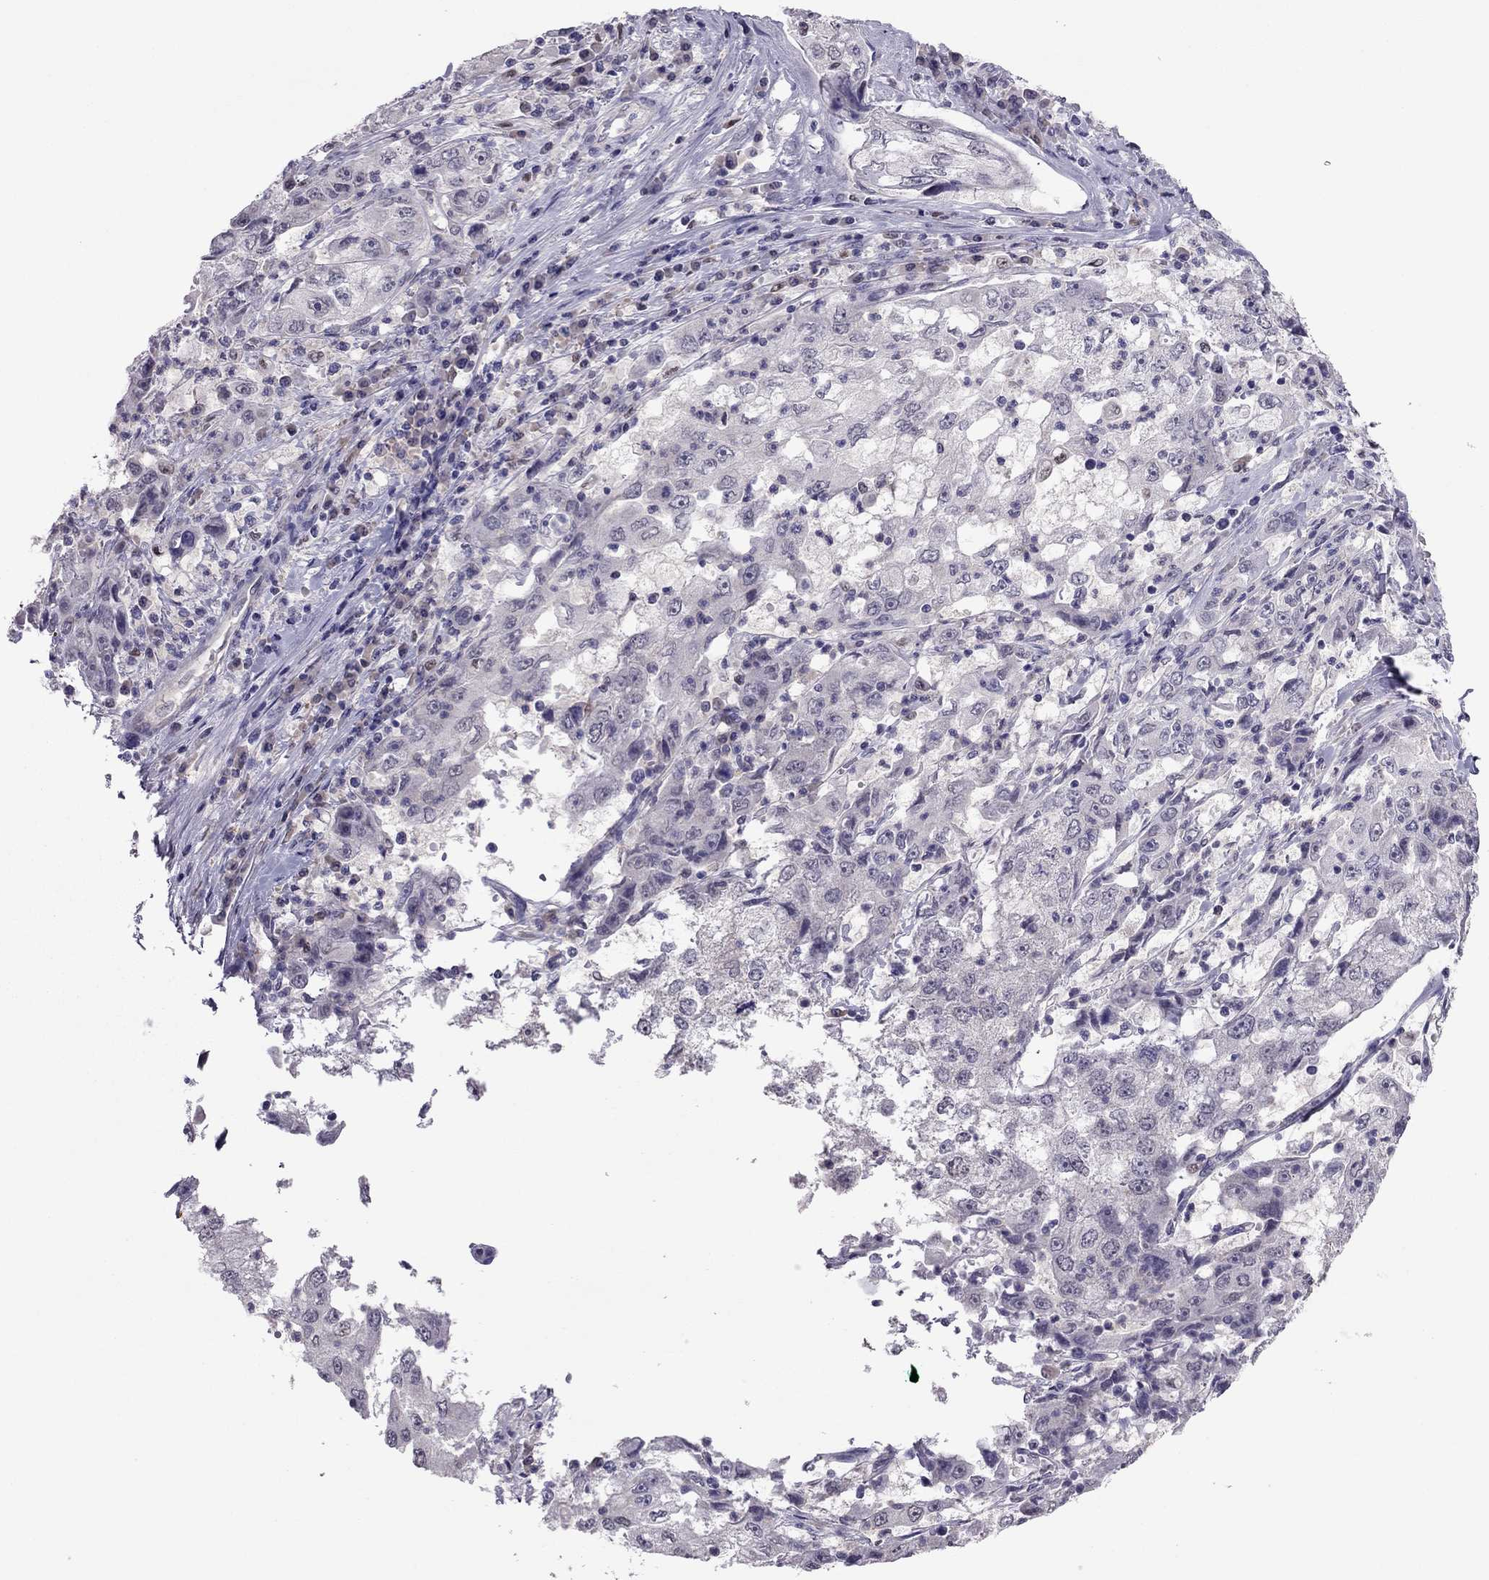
{"staining": {"intensity": "negative", "quantity": "none", "location": "none"}, "tissue": "cervical cancer", "cell_type": "Tumor cells", "image_type": "cancer", "snomed": [{"axis": "morphology", "description": "Squamous cell carcinoma, NOS"}, {"axis": "topography", "description": "Cervix"}], "caption": "IHC of human cervical cancer (squamous cell carcinoma) demonstrates no expression in tumor cells.", "gene": "SPINT3", "patient": {"sex": "female", "age": 36}}